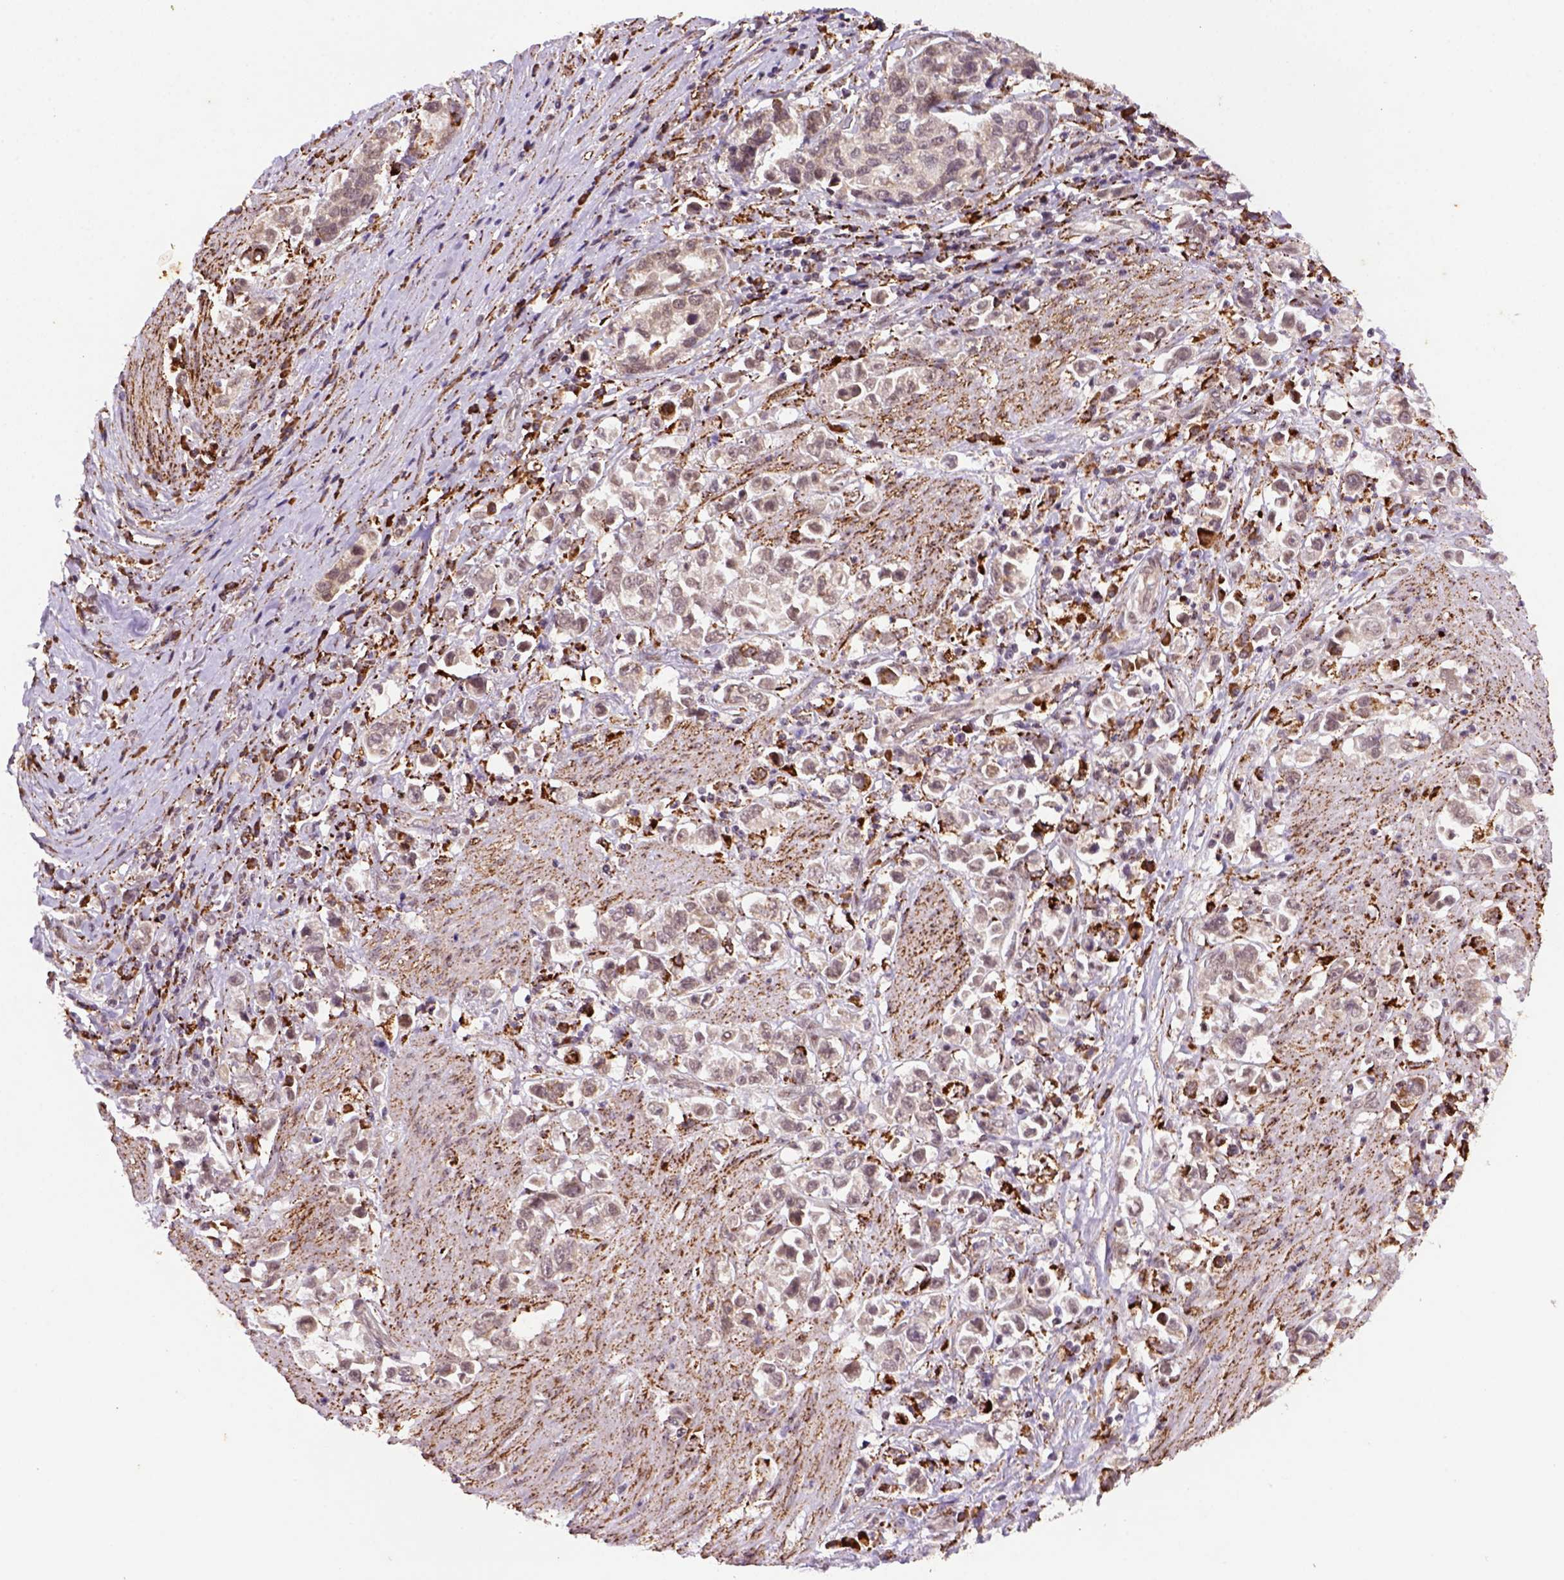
{"staining": {"intensity": "negative", "quantity": "none", "location": "none"}, "tissue": "stomach cancer", "cell_type": "Tumor cells", "image_type": "cancer", "snomed": [{"axis": "morphology", "description": "Adenocarcinoma, NOS"}, {"axis": "topography", "description": "Stomach"}], "caption": "IHC of human stomach adenocarcinoma exhibits no positivity in tumor cells.", "gene": "FZD7", "patient": {"sex": "male", "age": 93}}